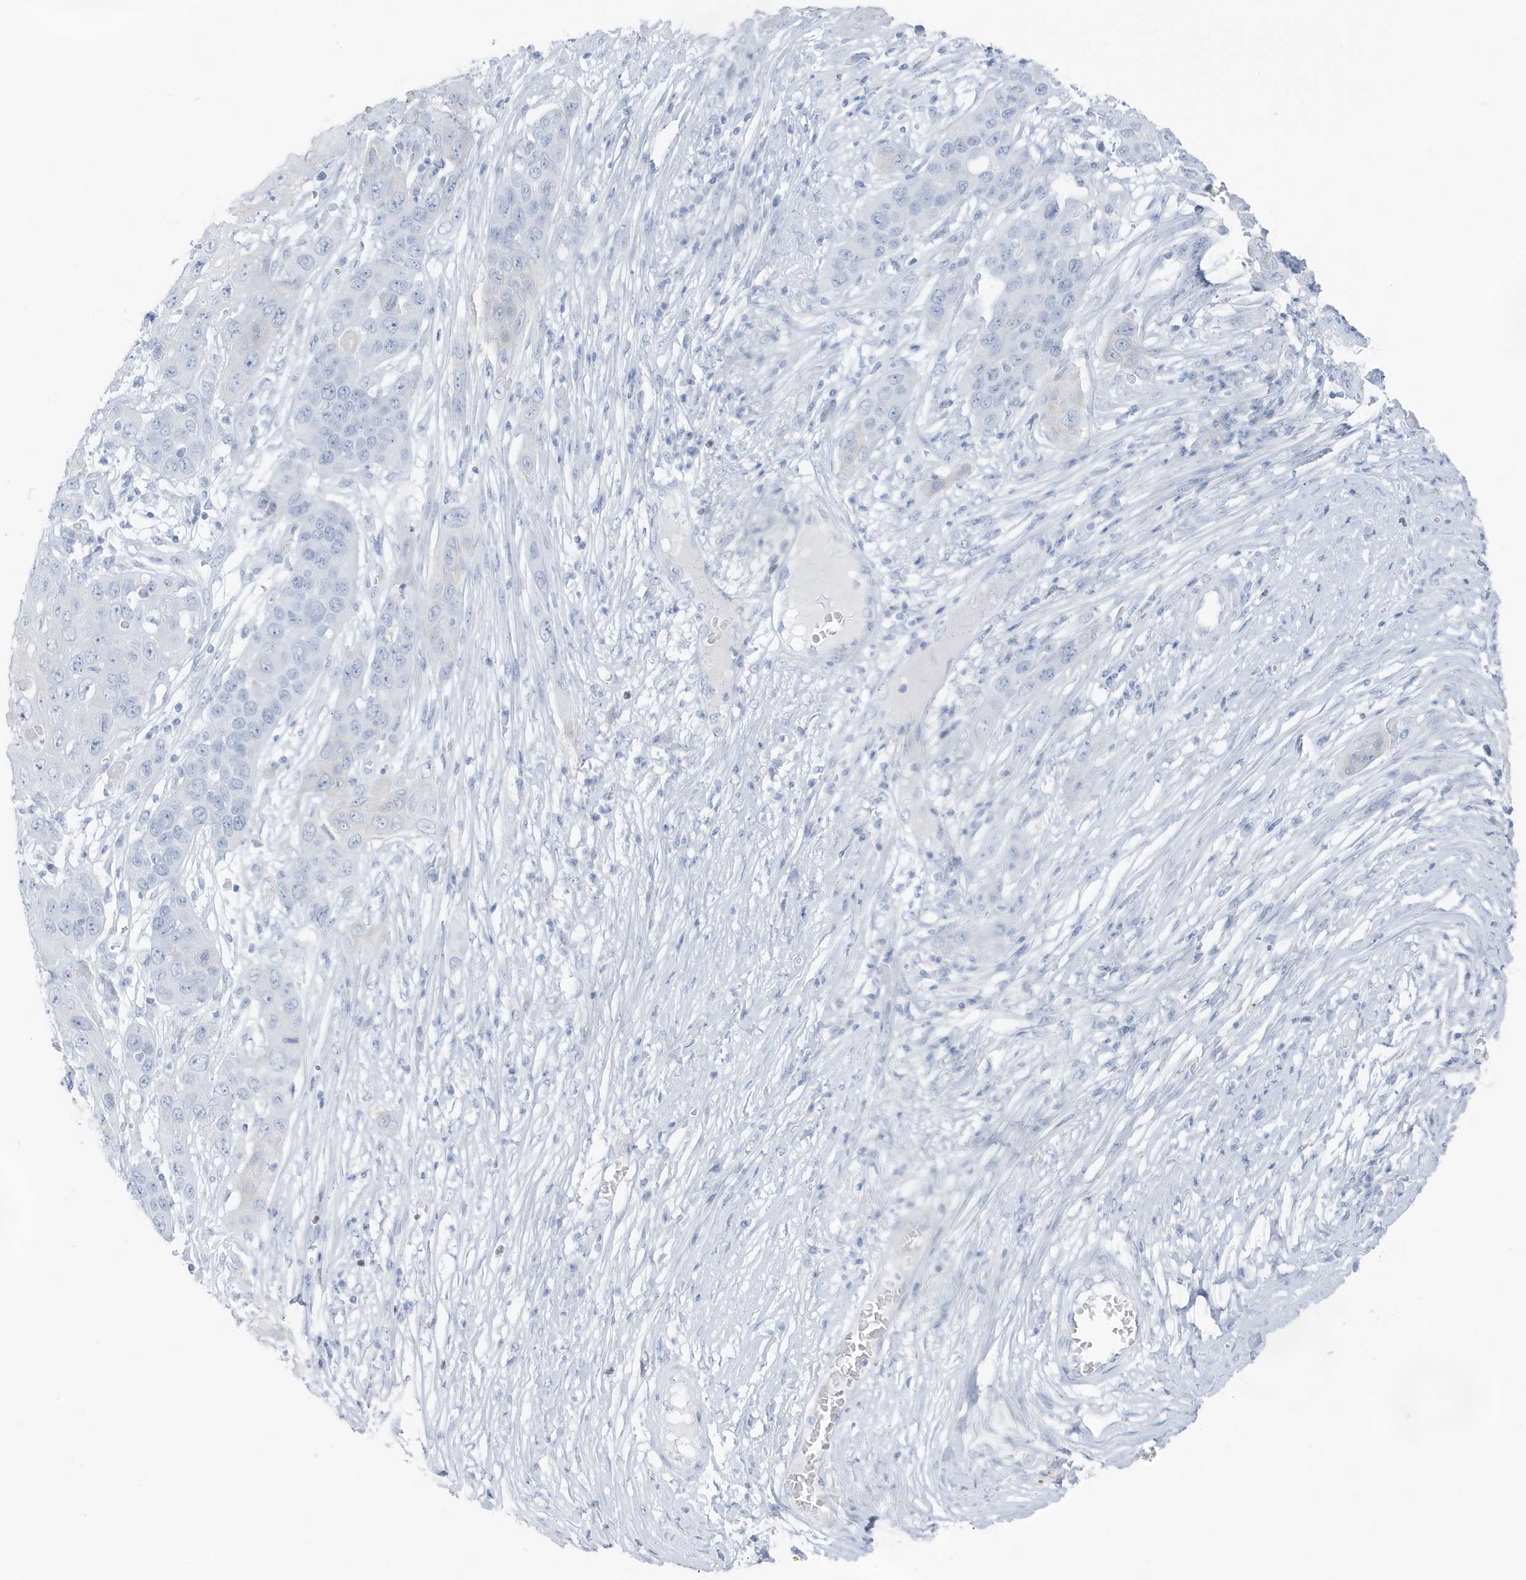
{"staining": {"intensity": "negative", "quantity": "none", "location": "none"}, "tissue": "skin cancer", "cell_type": "Tumor cells", "image_type": "cancer", "snomed": [{"axis": "morphology", "description": "Squamous cell carcinoma, NOS"}, {"axis": "topography", "description": "Skin"}], "caption": "Tumor cells show no significant protein positivity in skin squamous cell carcinoma. (DAB immunohistochemistry (IHC) with hematoxylin counter stain).", "gene": "ZFP64", "patient": {"sex": "male", "age": 55}}